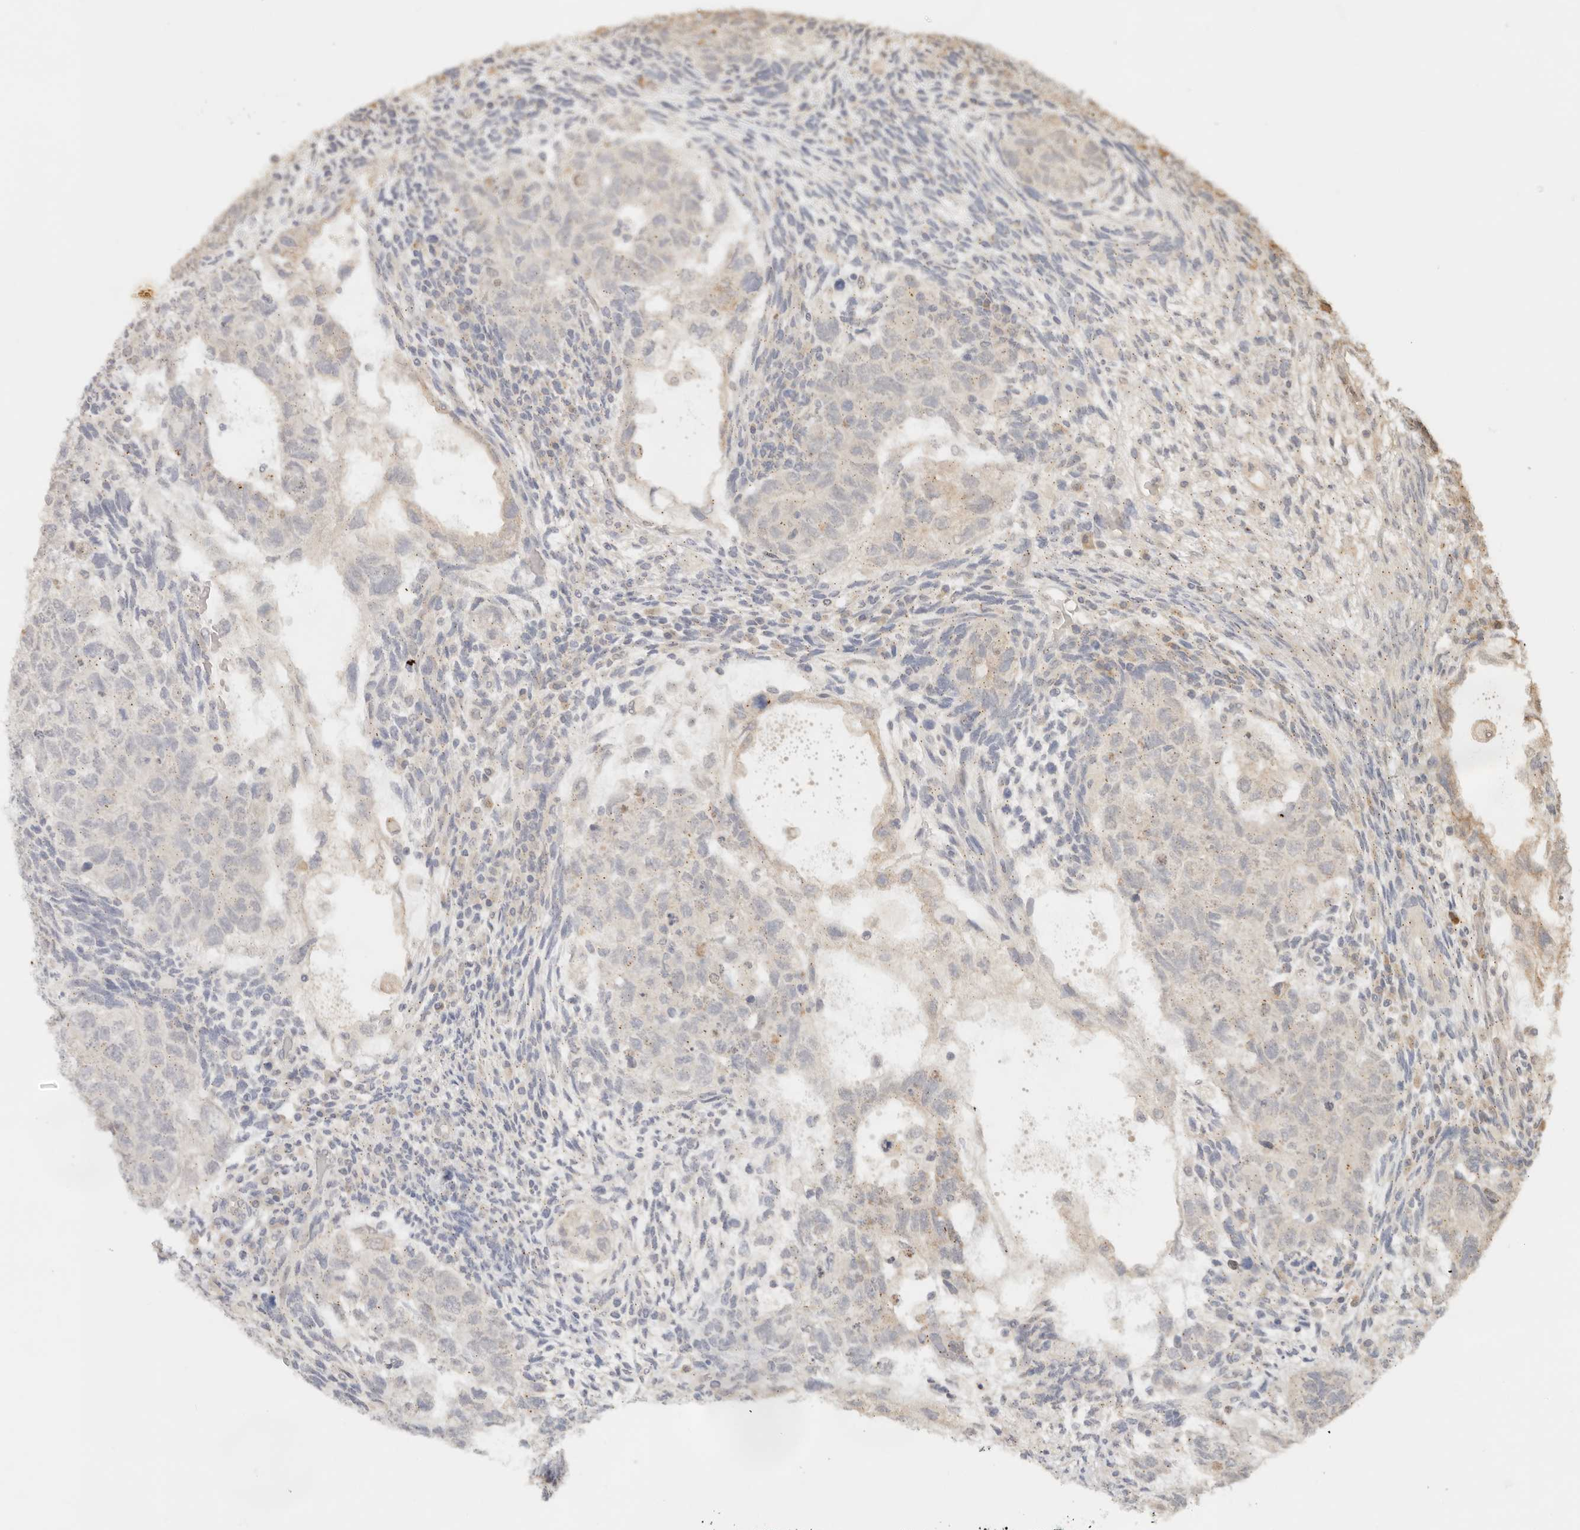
{"staining": {"intensity": "negative", "quantity": "none", "location": "none"}, "tissue": "testis cancer", "cell_type": "Tumor cells", "image_type": "cancer", "snomed": [{"axis": "morphology", "description": "Normal tissue, NOS"}, {"axis": "morphology", "description": "Carcinoma, Embryonal, NOS"}, {"axis": "topography", "description": "Testis"}], "caption": "This is a micrograph of immunohistochemistry staining of embryonal carcinoma (testis), which shows no expression in tumor cells. Brightfield microscopy of IHC stained with DAB (3,3'-diaminobenzidine) (brown) and hematoxylin (blue), captured at high magnification.", "gene": "LMO4", "patient": {"sex": "male", "age": 36}}